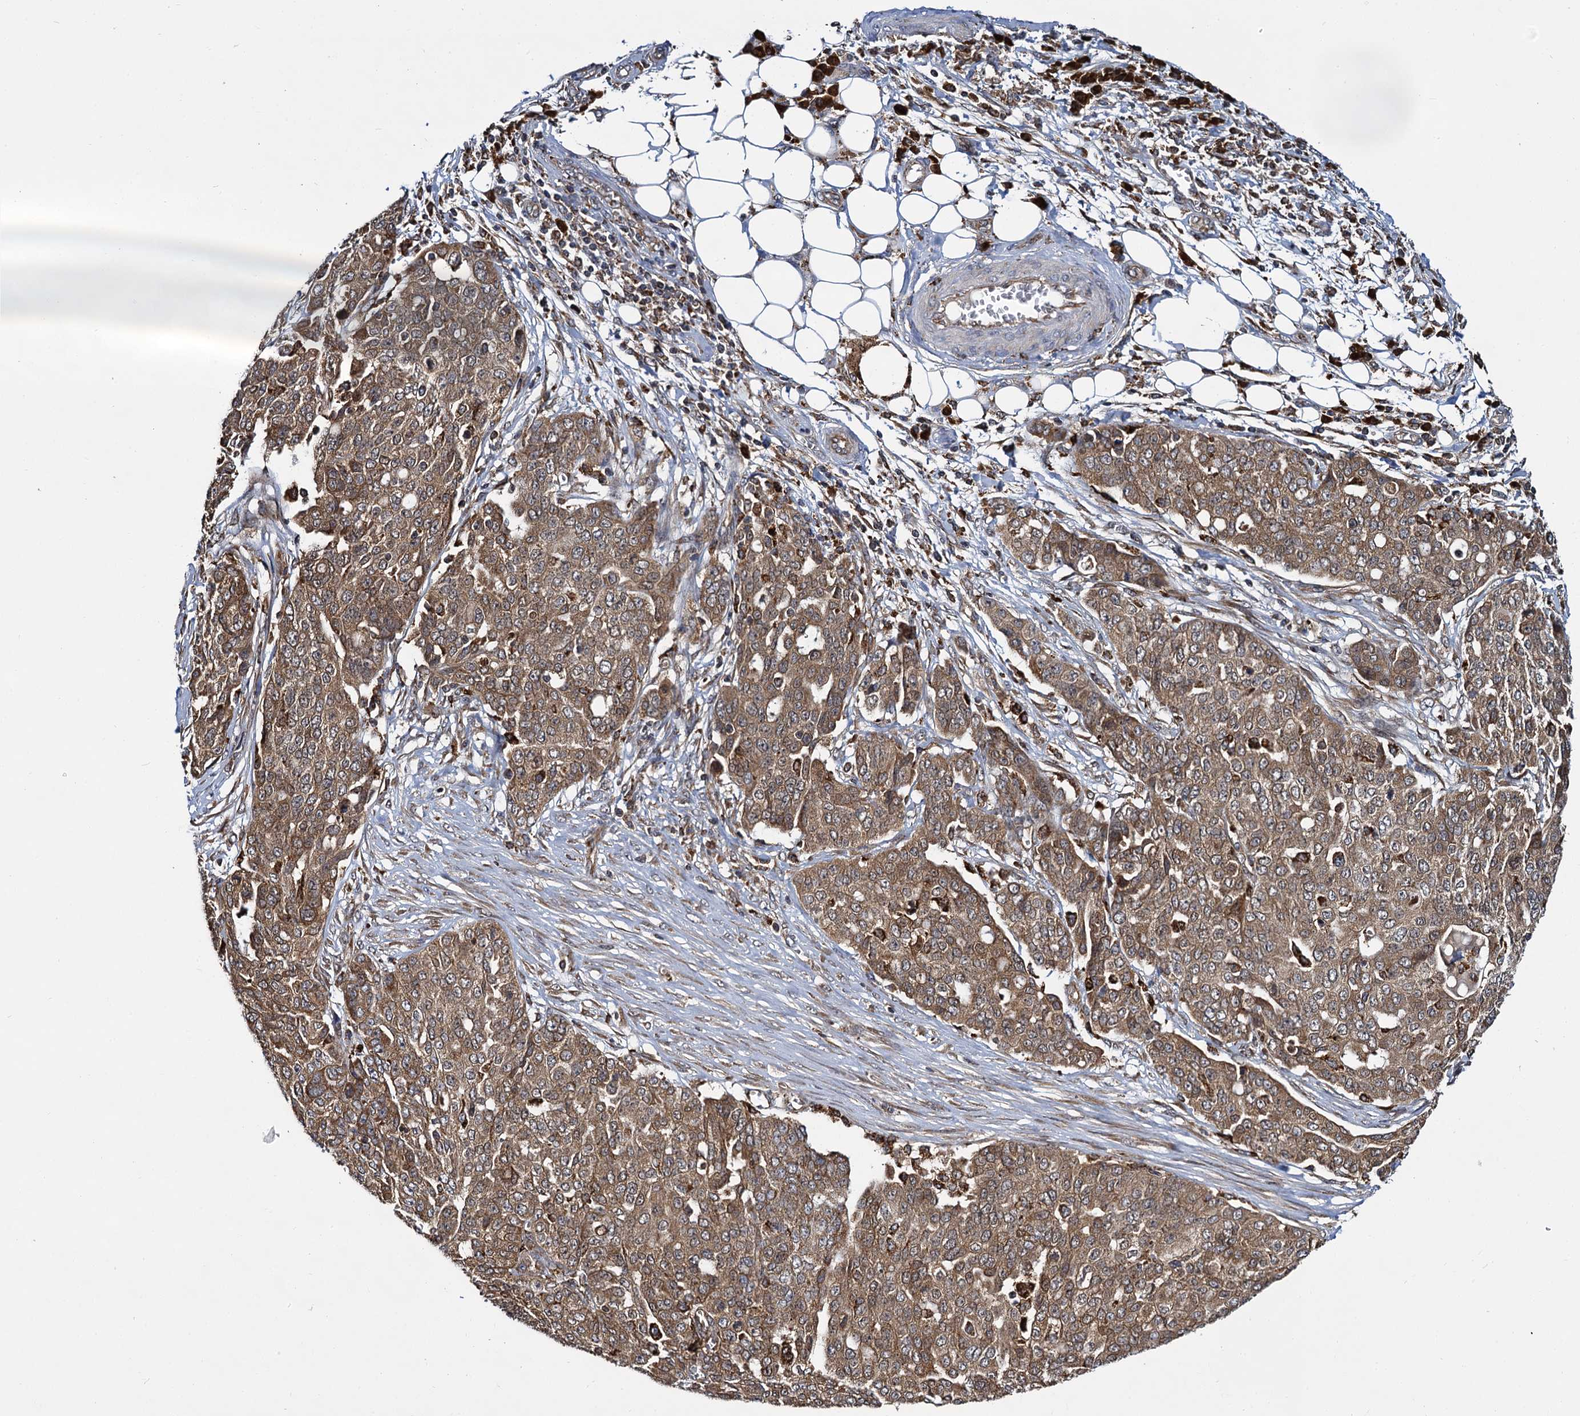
{"staining": {"intensity": "moderate", "quantity": ">75%", "location": "cytoplasmic/membranous"}, "tissue": "ovarian cancer", "cell_type": "Tumor cells", "image_type": "cancer", "snomed": [{"axis": "morphology", "description": "Cystadenocarcinoma, serous, NOS"}, {"axis": "topography", "description": "Soft tissue"}, {"axis": "topography", "description": "Ovary"}], "caption": "Protein staining by immunohistochemistry (IHC) displays moderate cytoplasmic/membranous staining in about >75% of tumor cells in ovarian cancer.", "gene": "UFM1", "patient": {"sex": "female", "age": 57}}